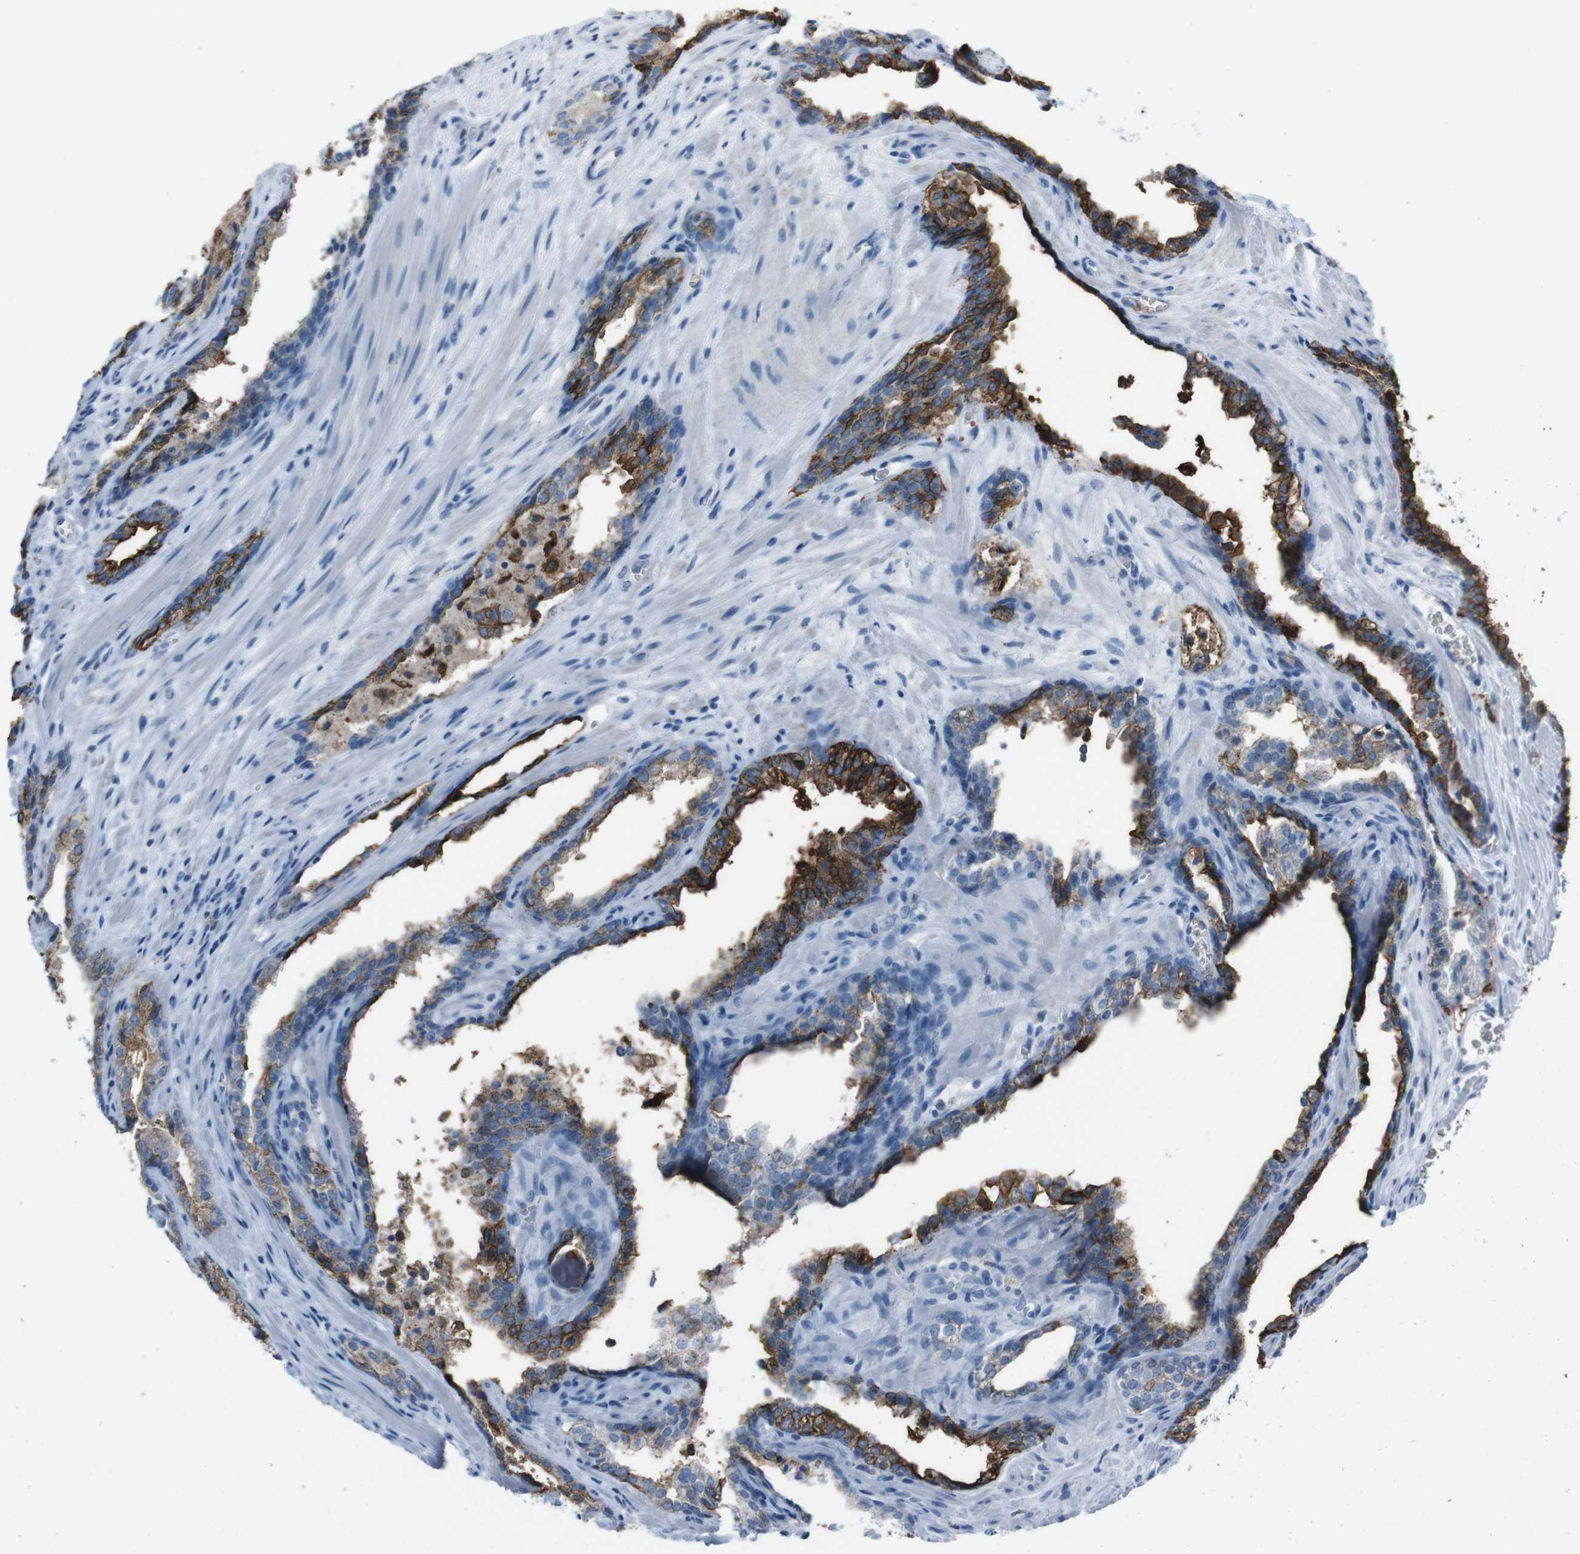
{"staining": {"intensity": "strong", "quantity": "25%-75%", "location": "cytoplasmic/membranous"}, "tissue": "prostate cancer", "cell_type": "Tumor cells", "image_type": "cancer", "snomed": [{"axis": "morphology", "description": "Adenocarcinoma, Low grade"}, {"axis": "topography", "description": "Prostate"}], "caption": "The micrograph exhibits a brown stain indicating the presence of a protein in the cytoplasmic/membranous of tumor cells in prostate cancer (adenocarcinoma (low-grade)).", "gene": "ST6GAL1", "patient": {"sex": "male", "age": 60}}